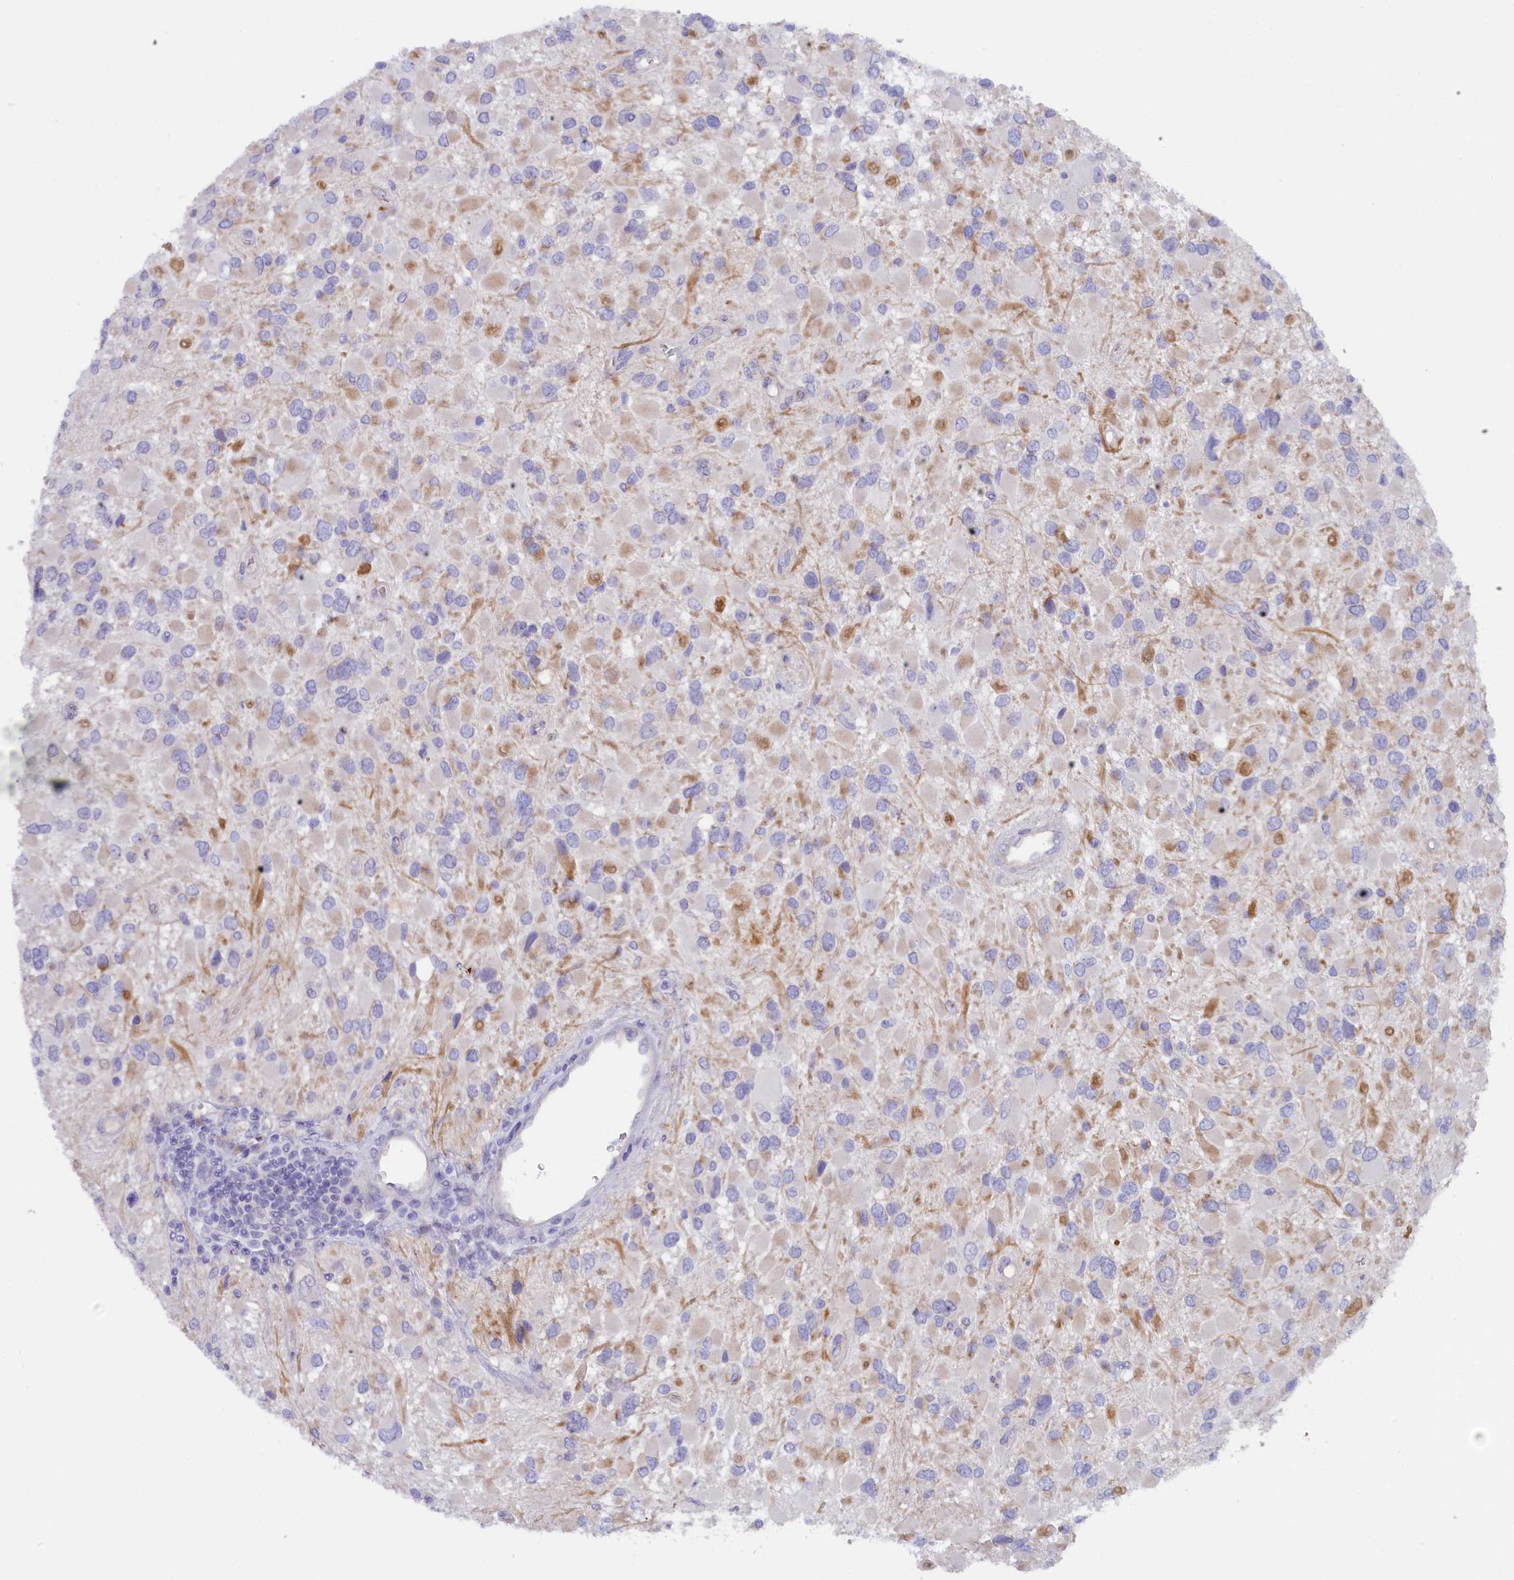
{"staining": {"intensity": "negative", "quantity": "none", "location": "none"}, "tissue": "glioma", "cell_type": "Tumor cells", "image_type": "cancer", "snomed": [{"axis": "morphology", "description": "Glioma, malignant, High grade"}, {"axis": "topography", "description": "Brain"}], "caption": "This is an immunohistochemistry (IHC) photomicrograph of human glioma. There is no positivity in tumor cells.", "gene": "ZSWIM4", "patient": {"sex": "male", "age": 53}}